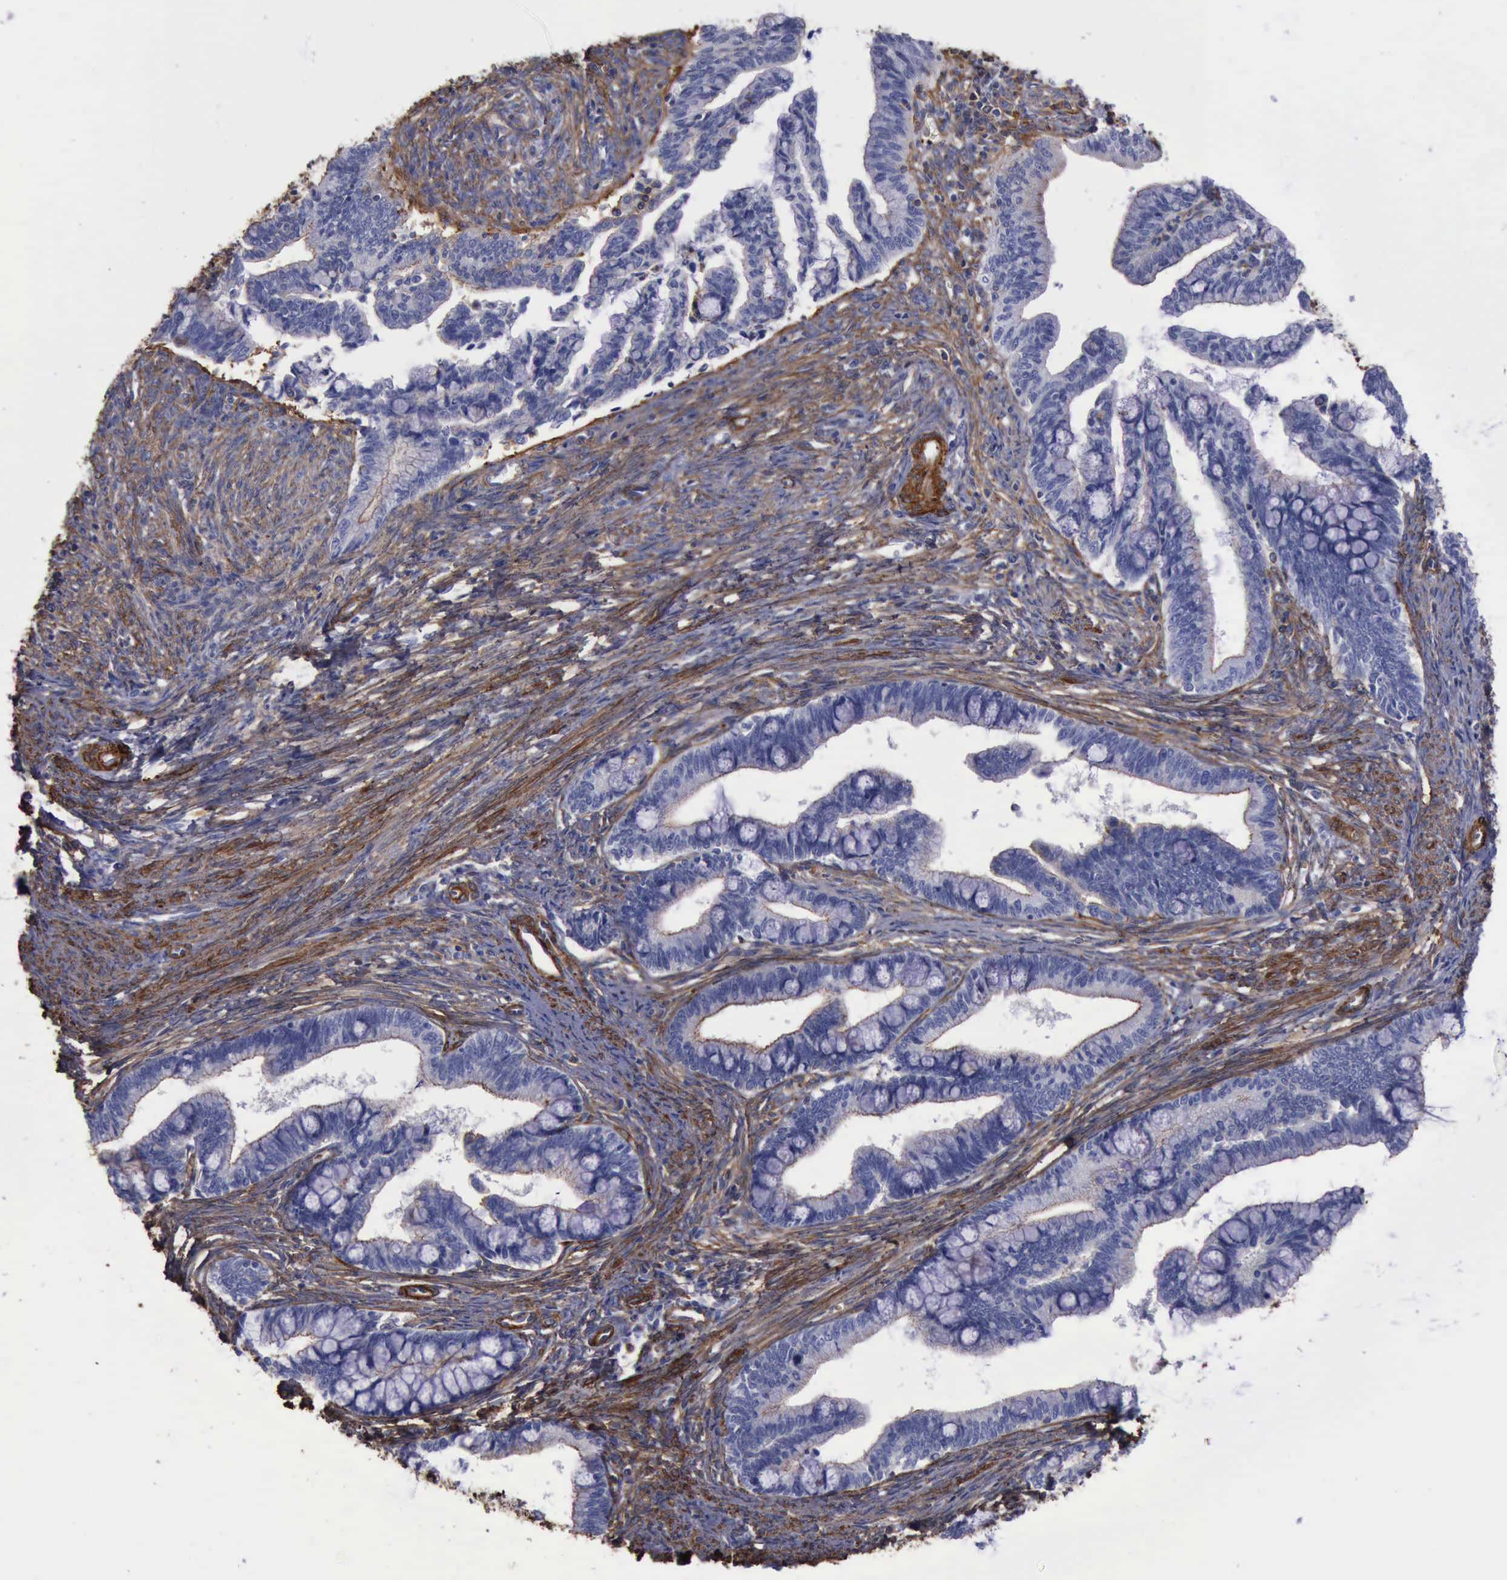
{"staining": {"intensity": "moderate", "quantity": "25%-75%", "location": "cytoplasmic/membranous"}, "tissue": "cervical cancer", "cell_type": "Tumor cells", "image_type": "cancer", "snomed": [{"axis": "morphology", "description": "Adenocarcinoma, NOS"}, {"axis": "topography", "description": "Cervix"}], "caption": "The immunohistochemical stain highlights moderate cytoplasmic/membranous expression in tumor cells of adenocarcinoma (cervical) tissue.", "gene": "FLNA", "patient": {"sex": "female", "age": 36}}